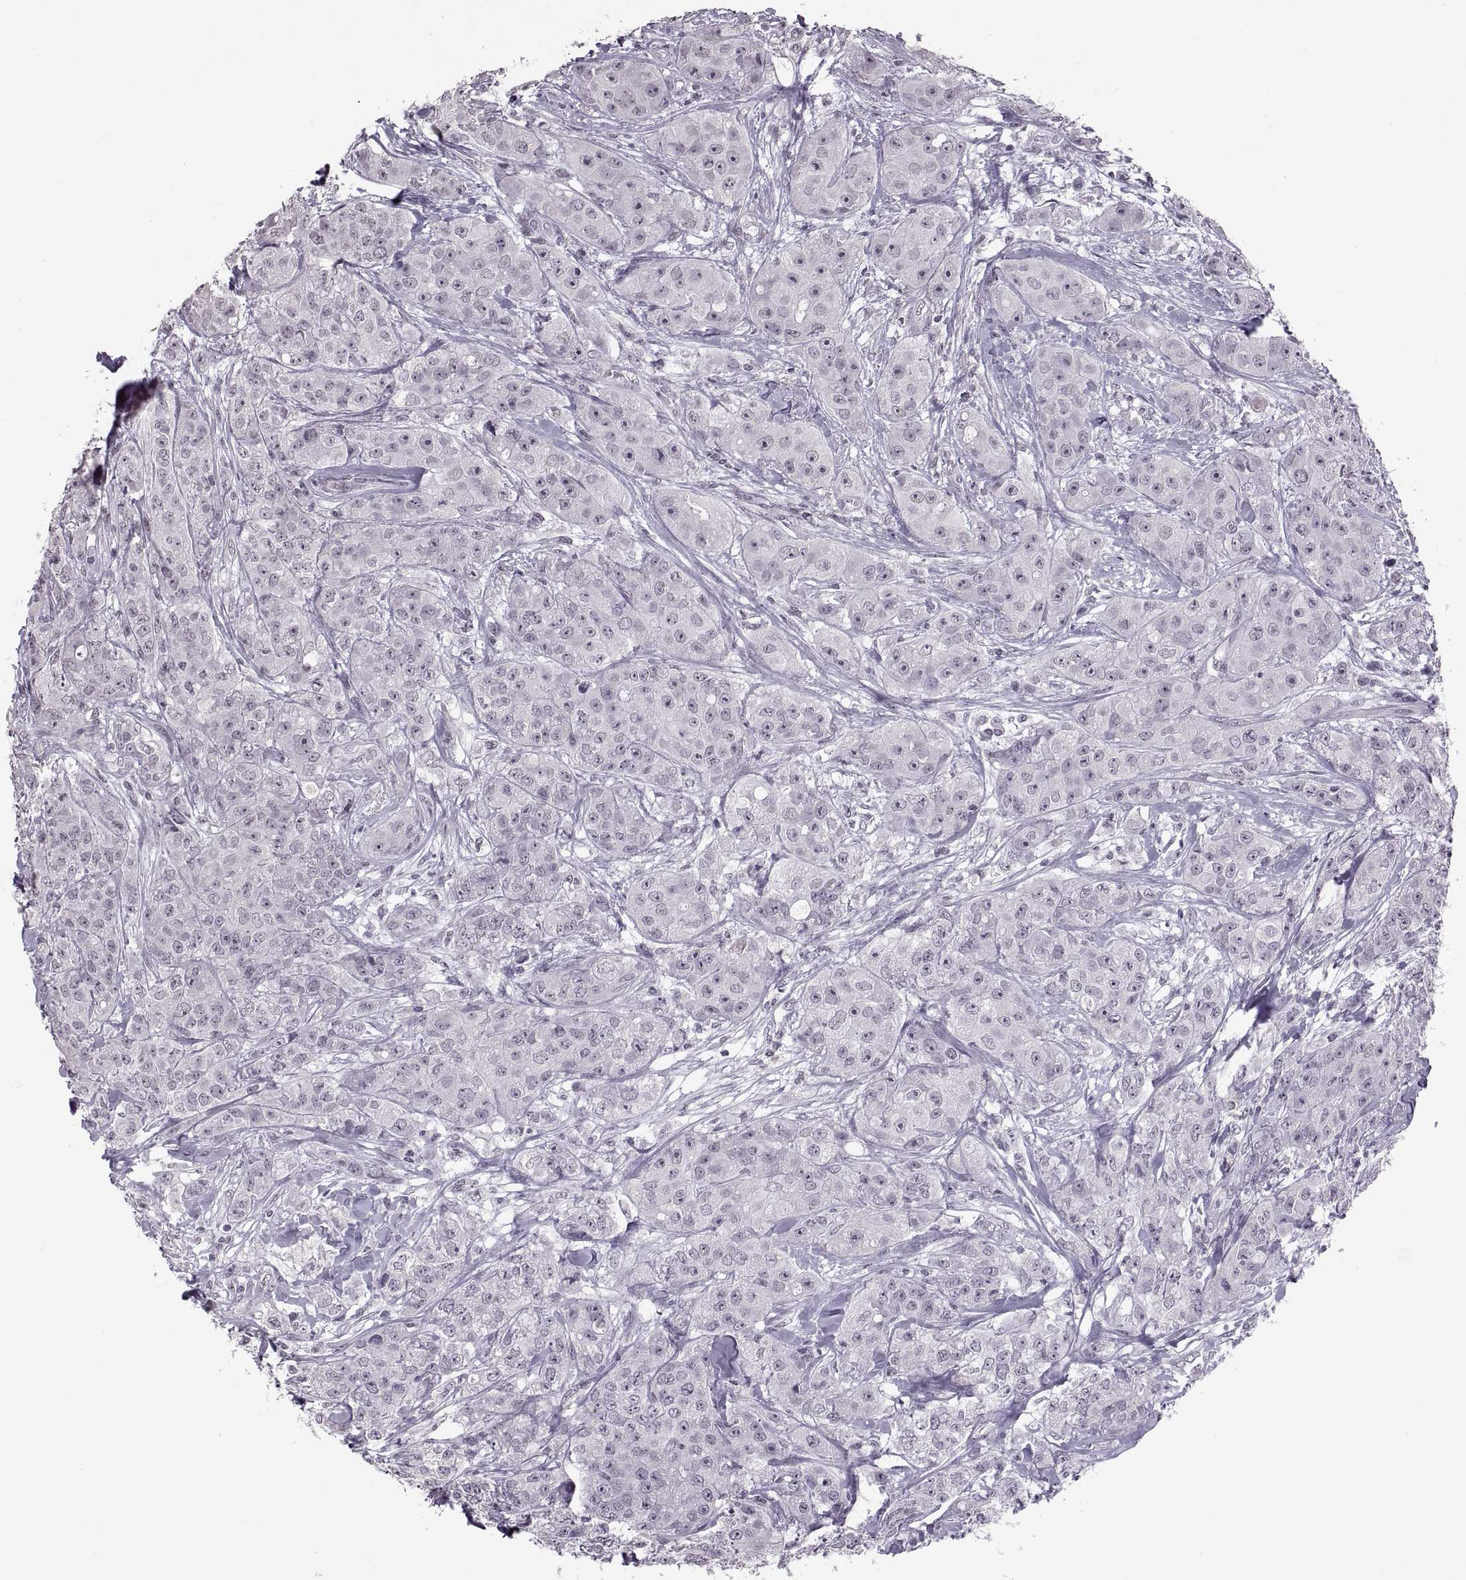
{"staining": {"intensity": "negative", "quantity": "none", "location": "none"}, "tissue": "breast cancer", "cell_type": "Tumor cells", "image_type": "cancer", "snomed": [{"axis": "morphology", "description": "Duct carcinoma"}, {"axis": "topography", "description": "Breast"}], "caption": "Immunohistochemistry (IHC) image of human invasive ductal carcinoma (breast) stained for a protein (brown), which exhibits no positivity in tumor cells.", "gene": "OTP", "patient": {"sex": "female", "age": 43}}